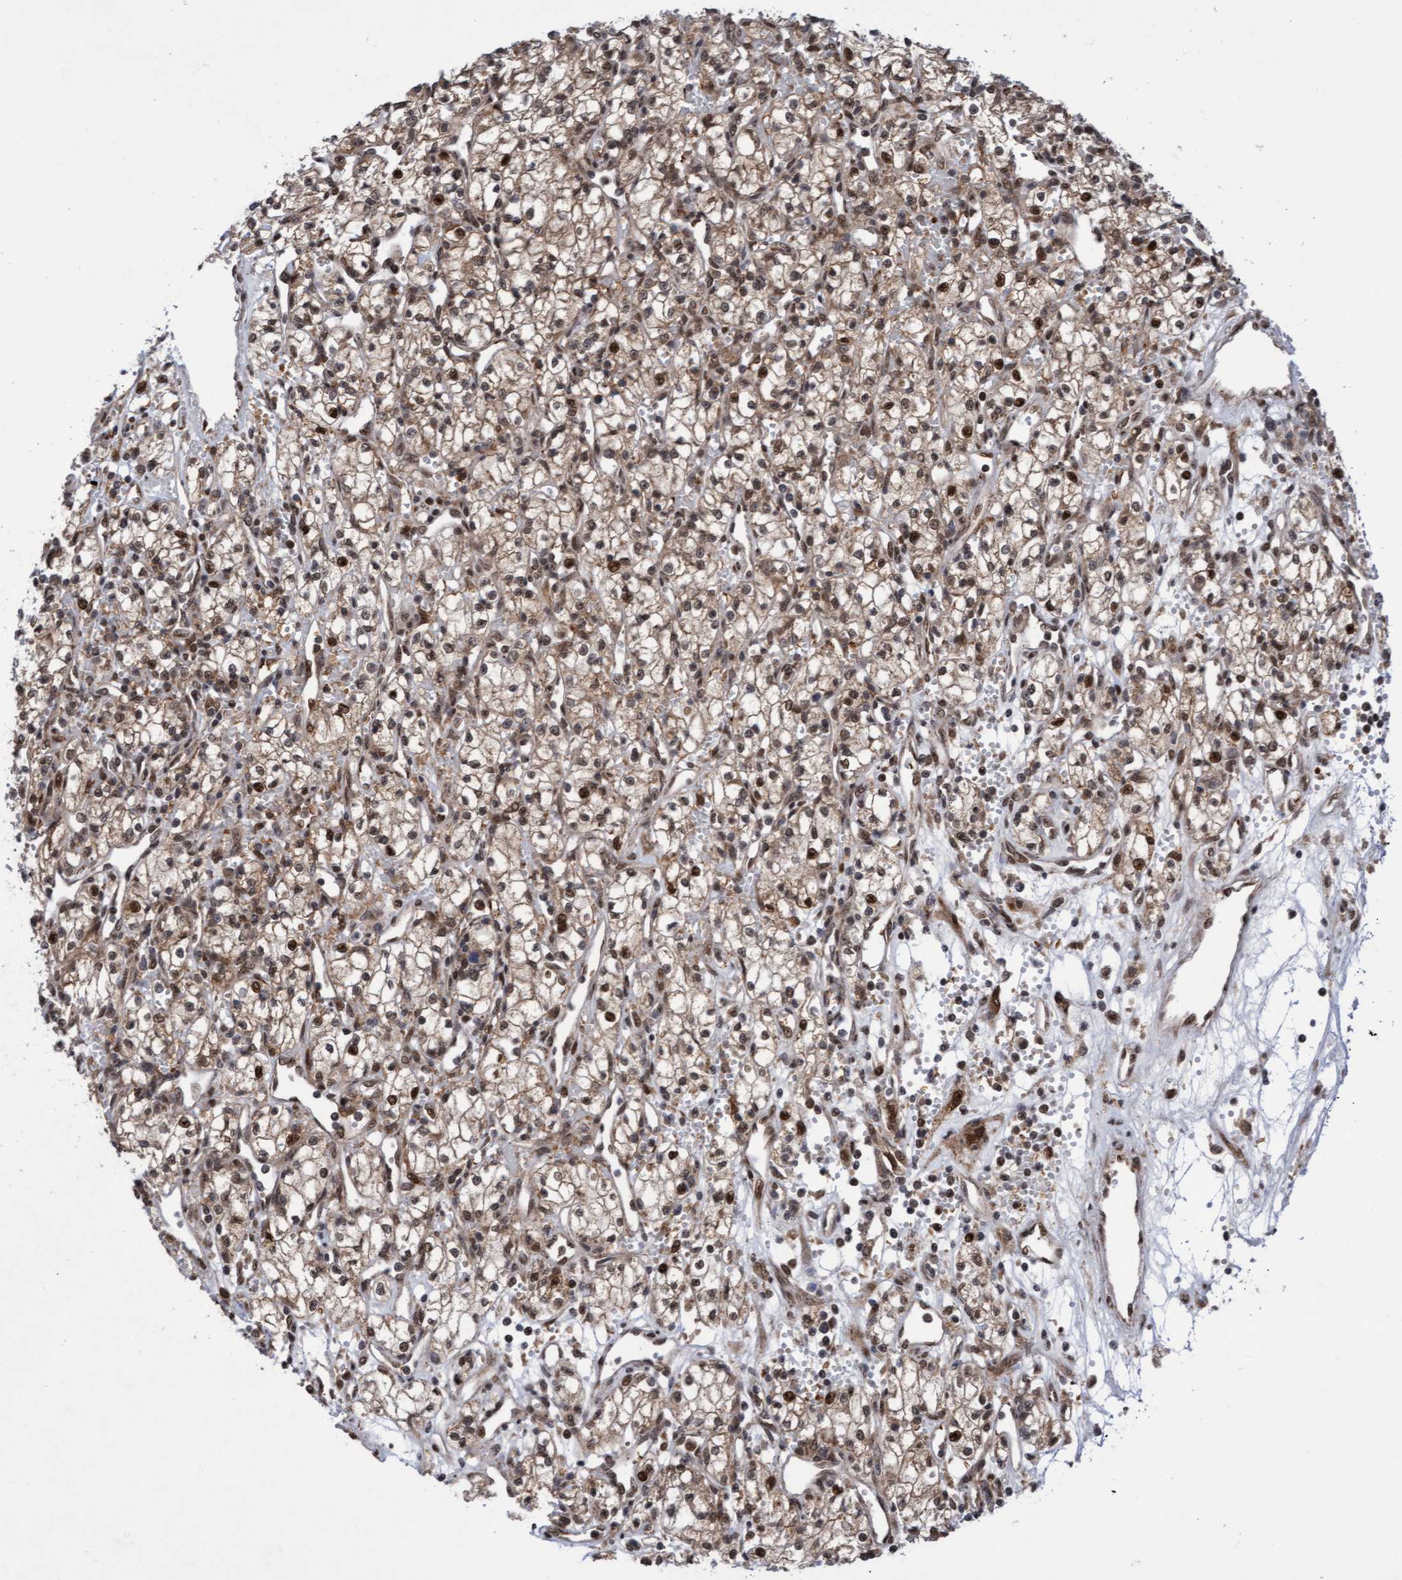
{"staining": {"intensity": "weak", "quantity": ">75%", "location": "cytoplasmic/membranous,nuclear"}, "tissue": "renal cancer", "cell_type": "Tumor cells", "image_type": "cancer", "snomed": [{"axis": "morphology", "description": "Adenocarcinoma, NOS"}, {"axis": "topography", "description": "Kidney"}], "caption": "Weak cytoplasmic/membranous and nuclear protein positivity is seen in approximately >75% of tumor cells in renal cancer (adenocarcinoma).", "gene": "TANC2", "patient": {"sex": "male", "age": 59}}